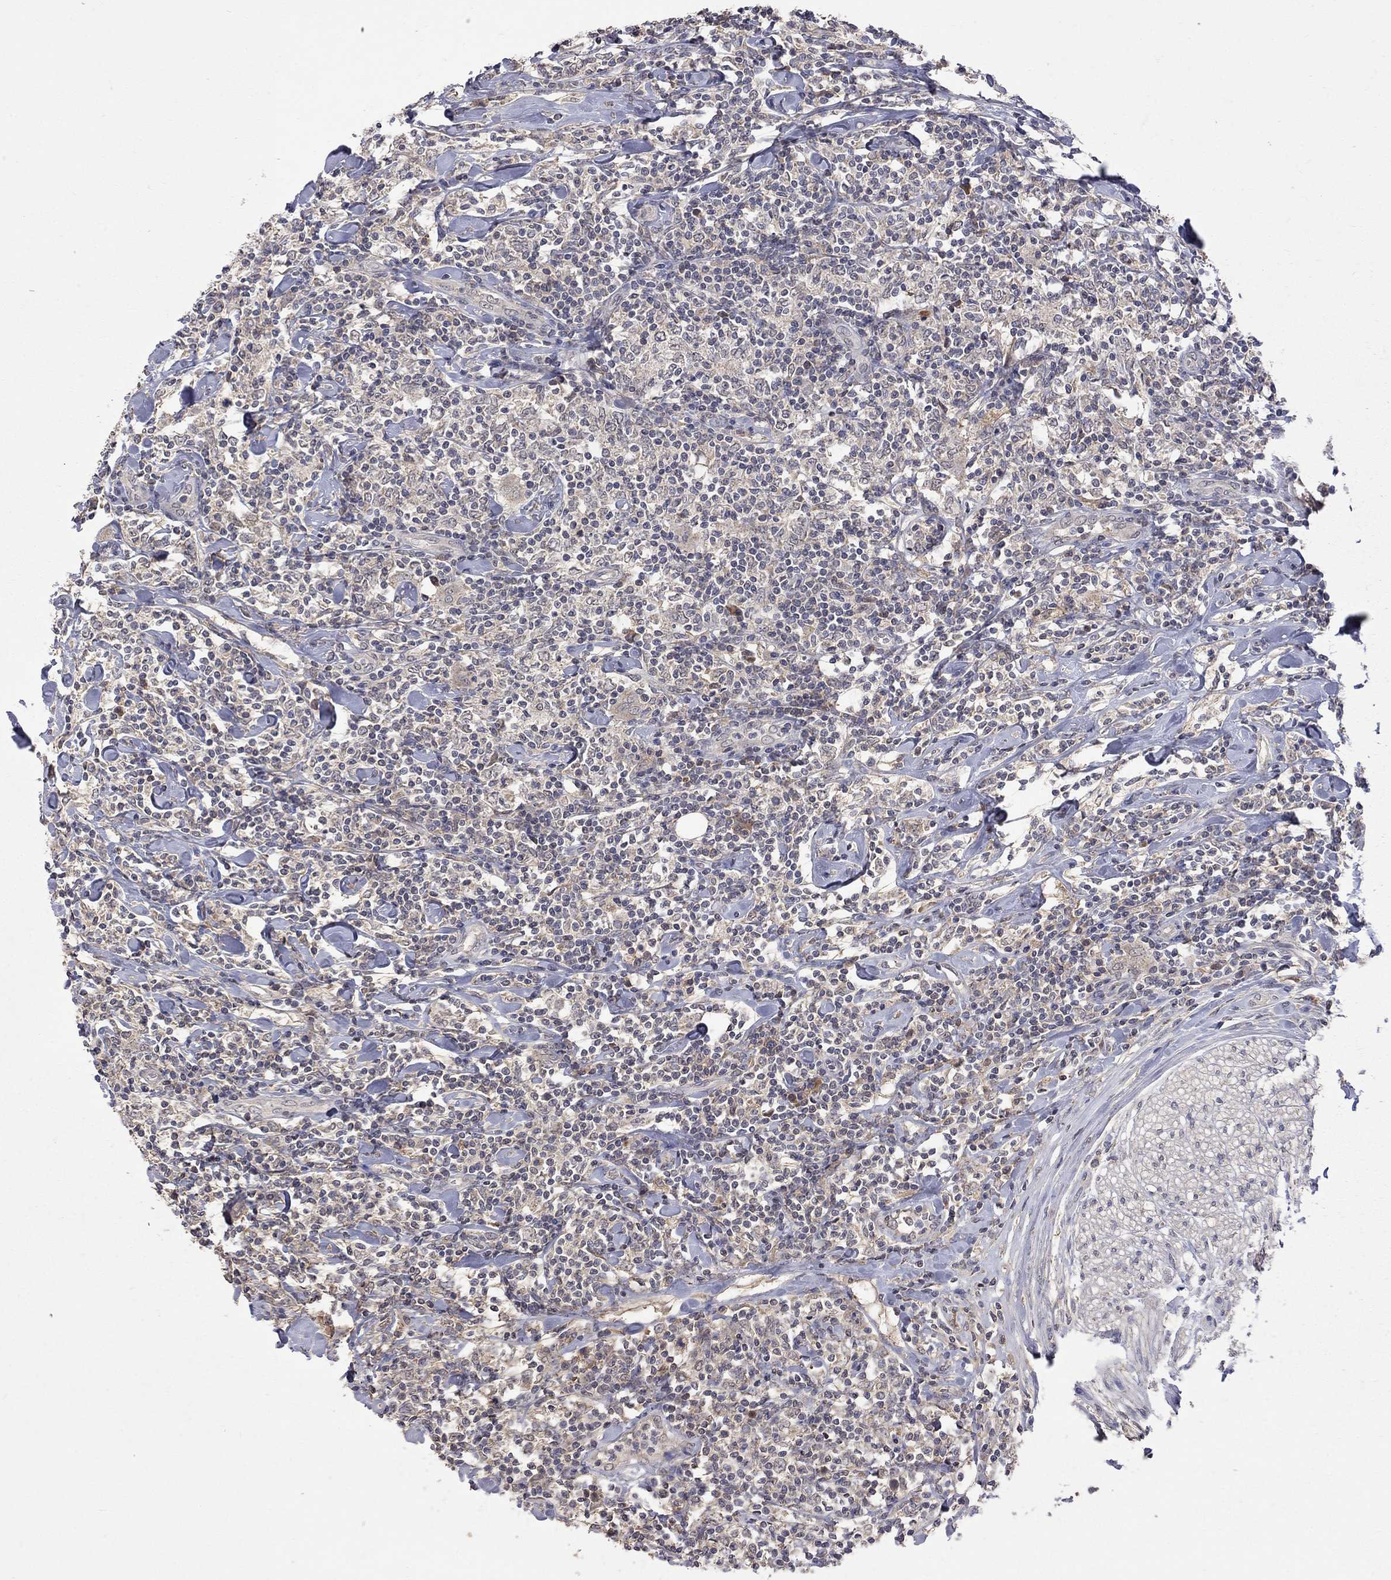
{"staining": {"intensity": "negative", "quantity": "none", "location": "none"}, "tissue": "lymphoma", "cell_type": "Tumor cells", "image_type": "cancer", "snomed": [{"axis": "morphology", "description": "Malignant lymphoma, non-Hodgkin's type, High grade"}, {"axis": "topography", "description": "Lymph node"}], "caption": "Immunohistochemical staining of human lymphoma demonstrates no significant staining in tumor cells.", "gene": "HTR6", "patient": {"sex": "female", "age": 84}}